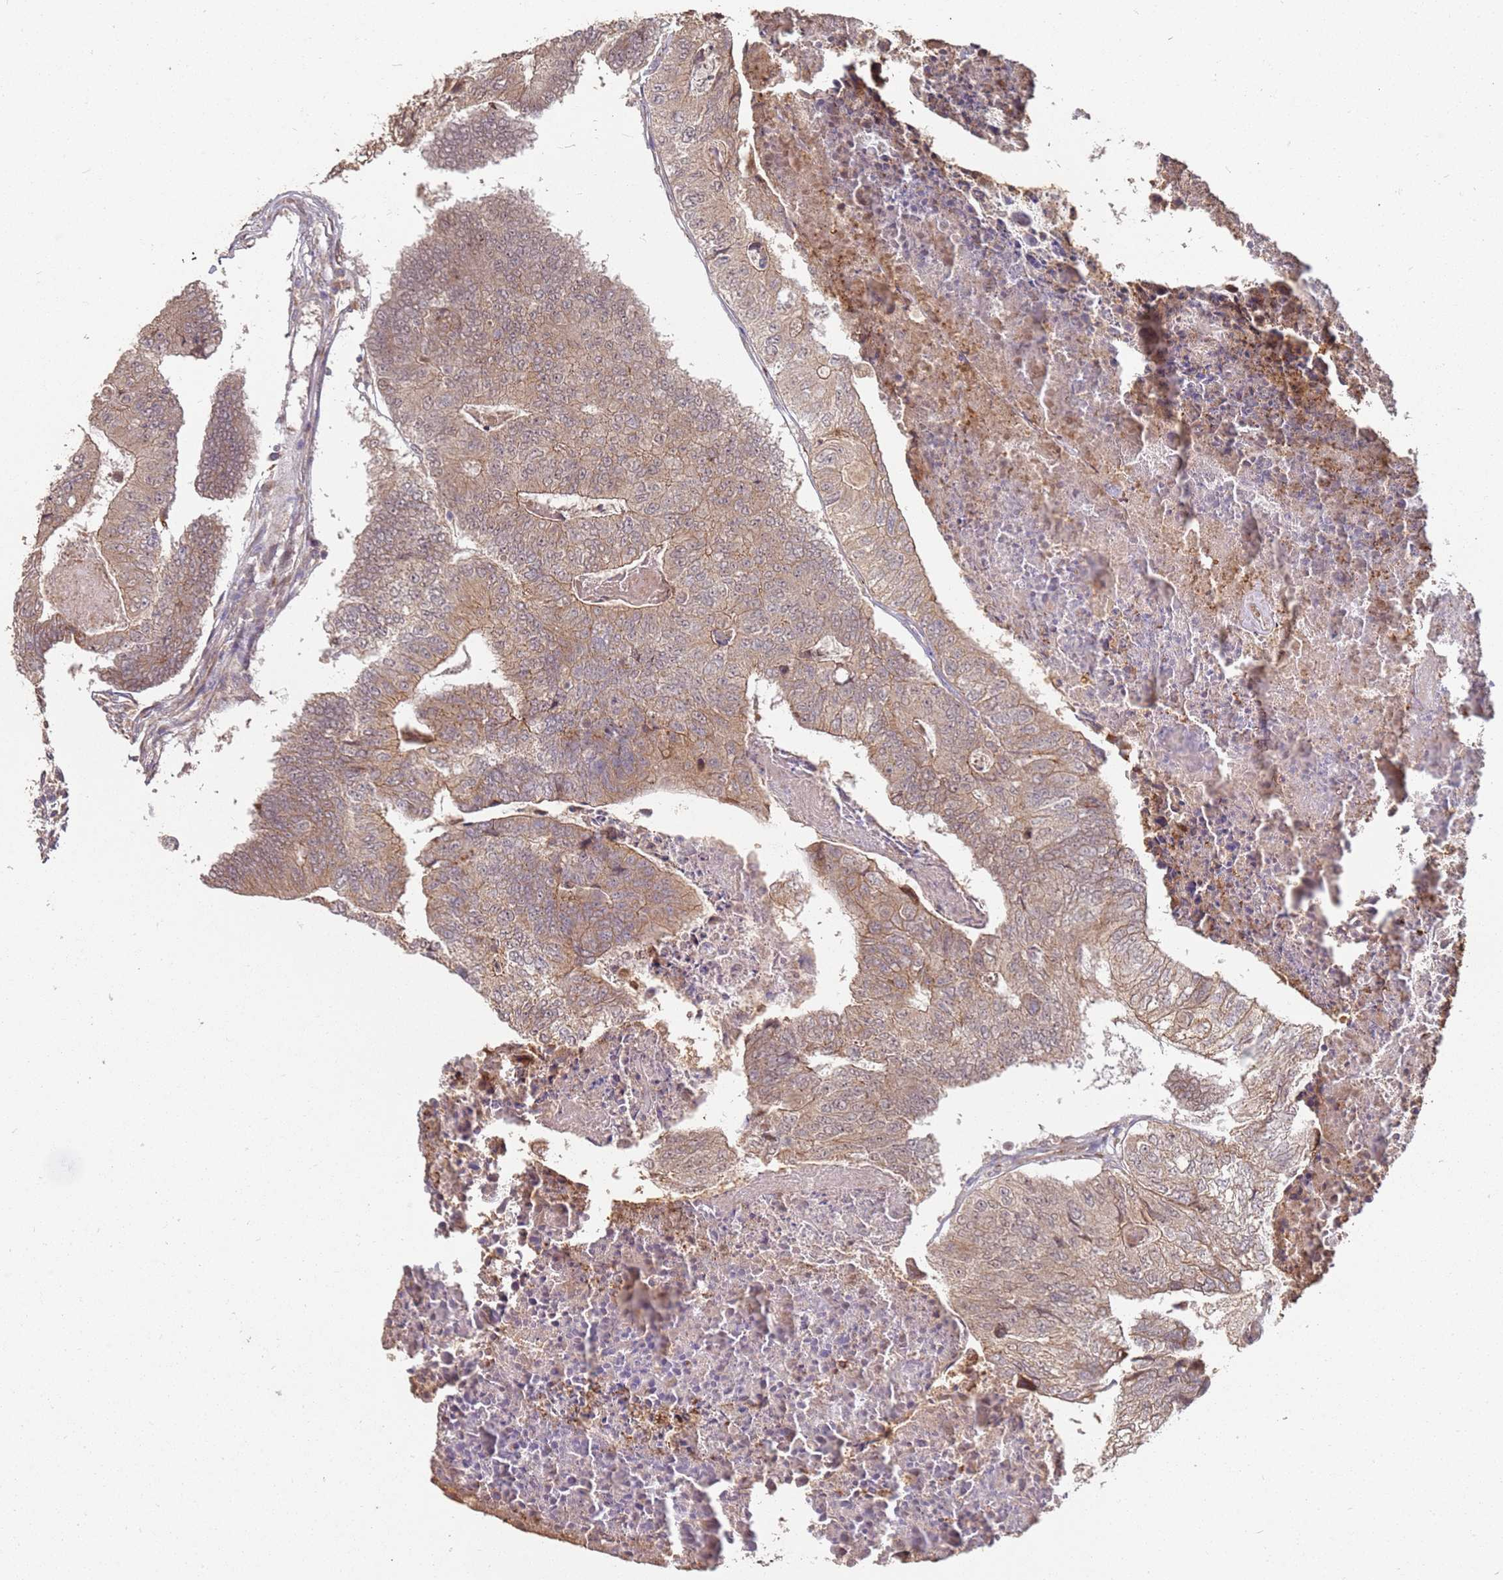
{"staining": {"intensity": "moderate", "quantity": ">75%", "location": "cytoplasmic/membranous"}, "tissue": "colorectal cancer", "cell_type": "Tumor cells", "image_type": "cancer", "snomed": [{"axis": "morphology", "description": "Adenocarcinoma, NOS"}, {"axis": "topography", "description": "Colon"}], "caption": "Adenocarcinoma (colorectal) stained with IHC displays moderate cytoplasmic/membranous staining in approximately >75% of tumor cells.", "gene": "MPEG1", "patient": {"sex": "female", "age": 67}}